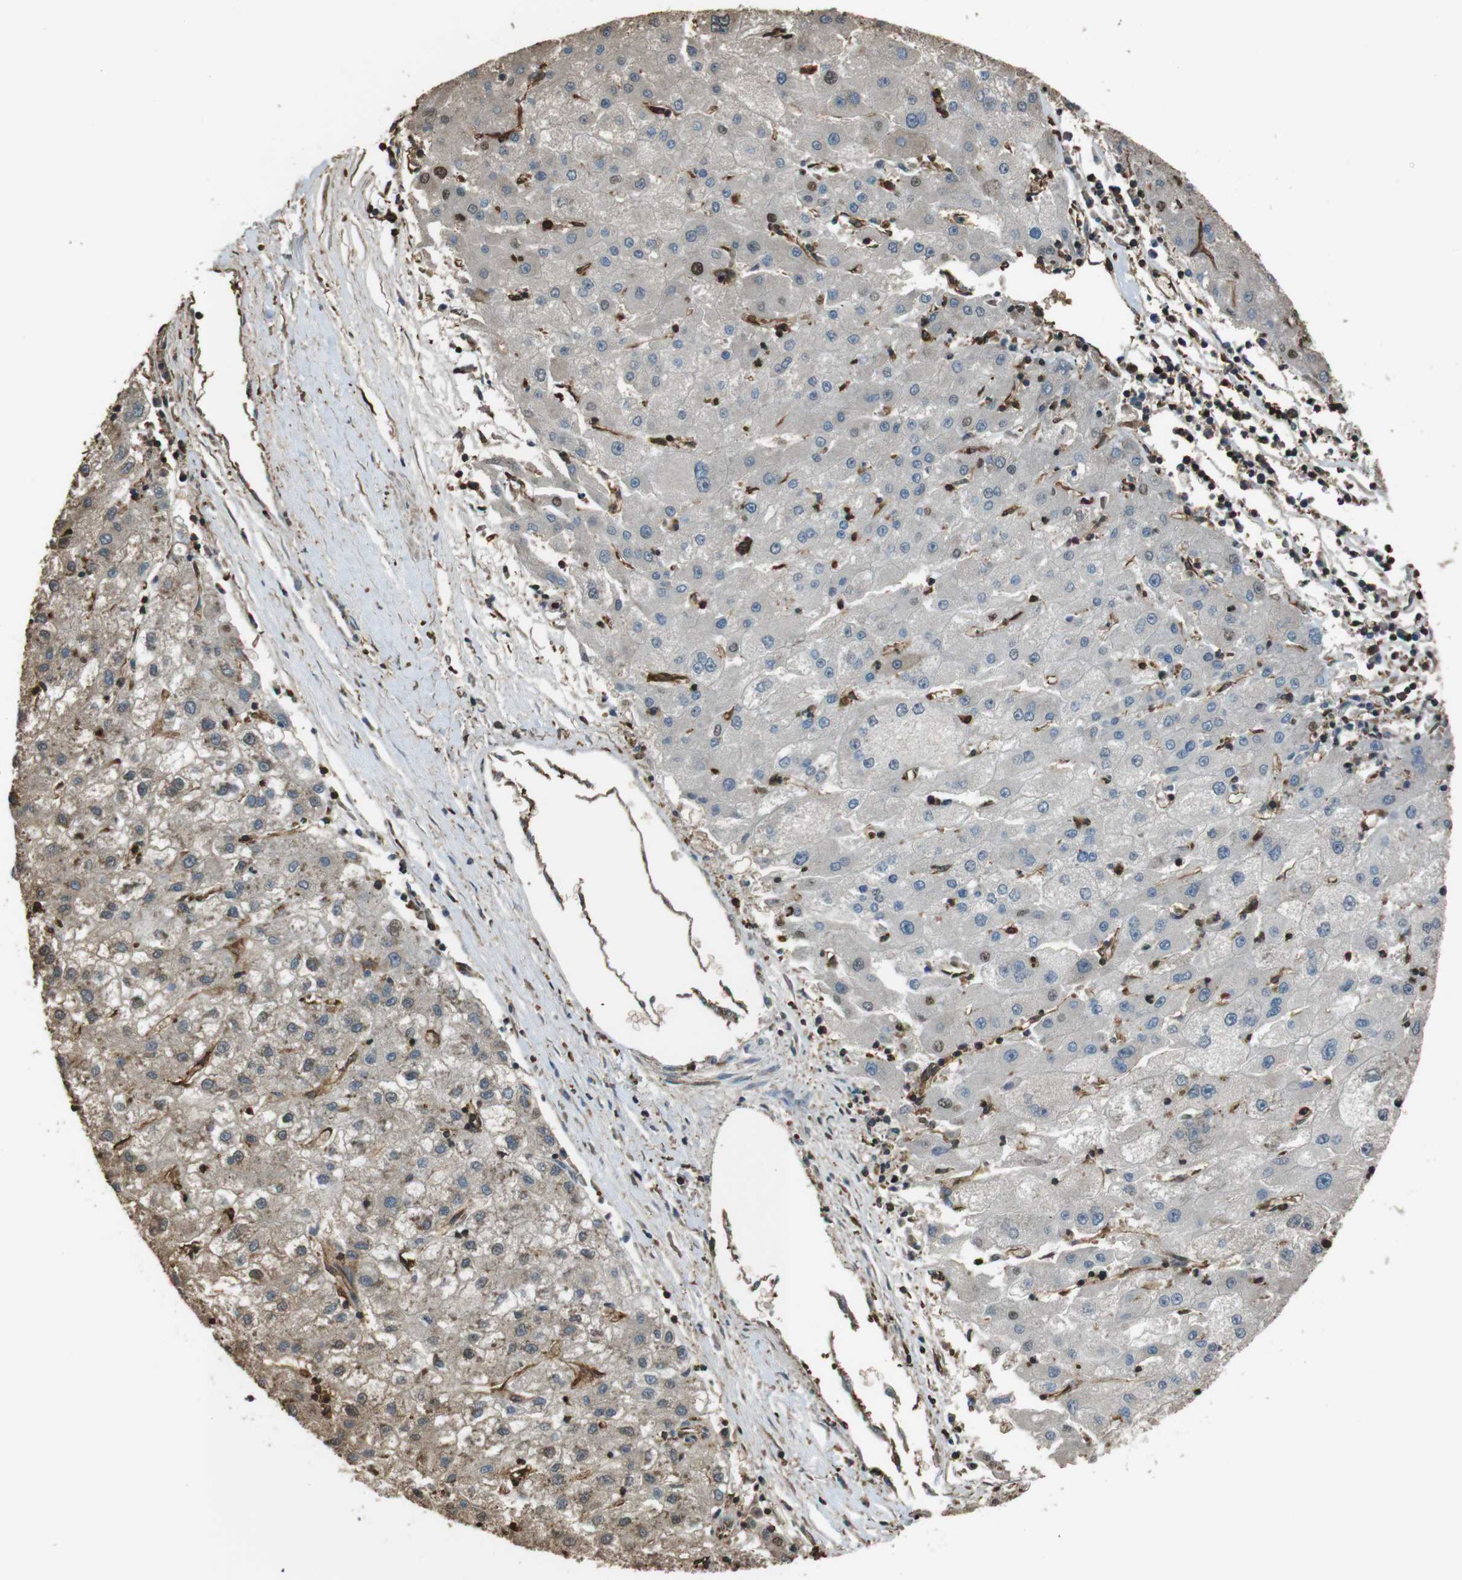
{"staining": {"intensity": "weak", "quantity": "<25%", "location": "cytoplasmic/membranous"}, "tissue": "liver cancer", "cell_type": "Tumor cells", "image_type": "cancer", "snomed": [{"axis": "morphology", "description": "Carcinoma, Hepatocellular, NOS"}, {"axis": "topography", "description": "Liver"}], "caption": "Immunohistochemistry image of hepatocellular carcinoma (liver) stained for a protein (brown), which reveals no expression in tumor cells.", "gene": "FCAR", "patient": {"sex": "male", "age": 72}}